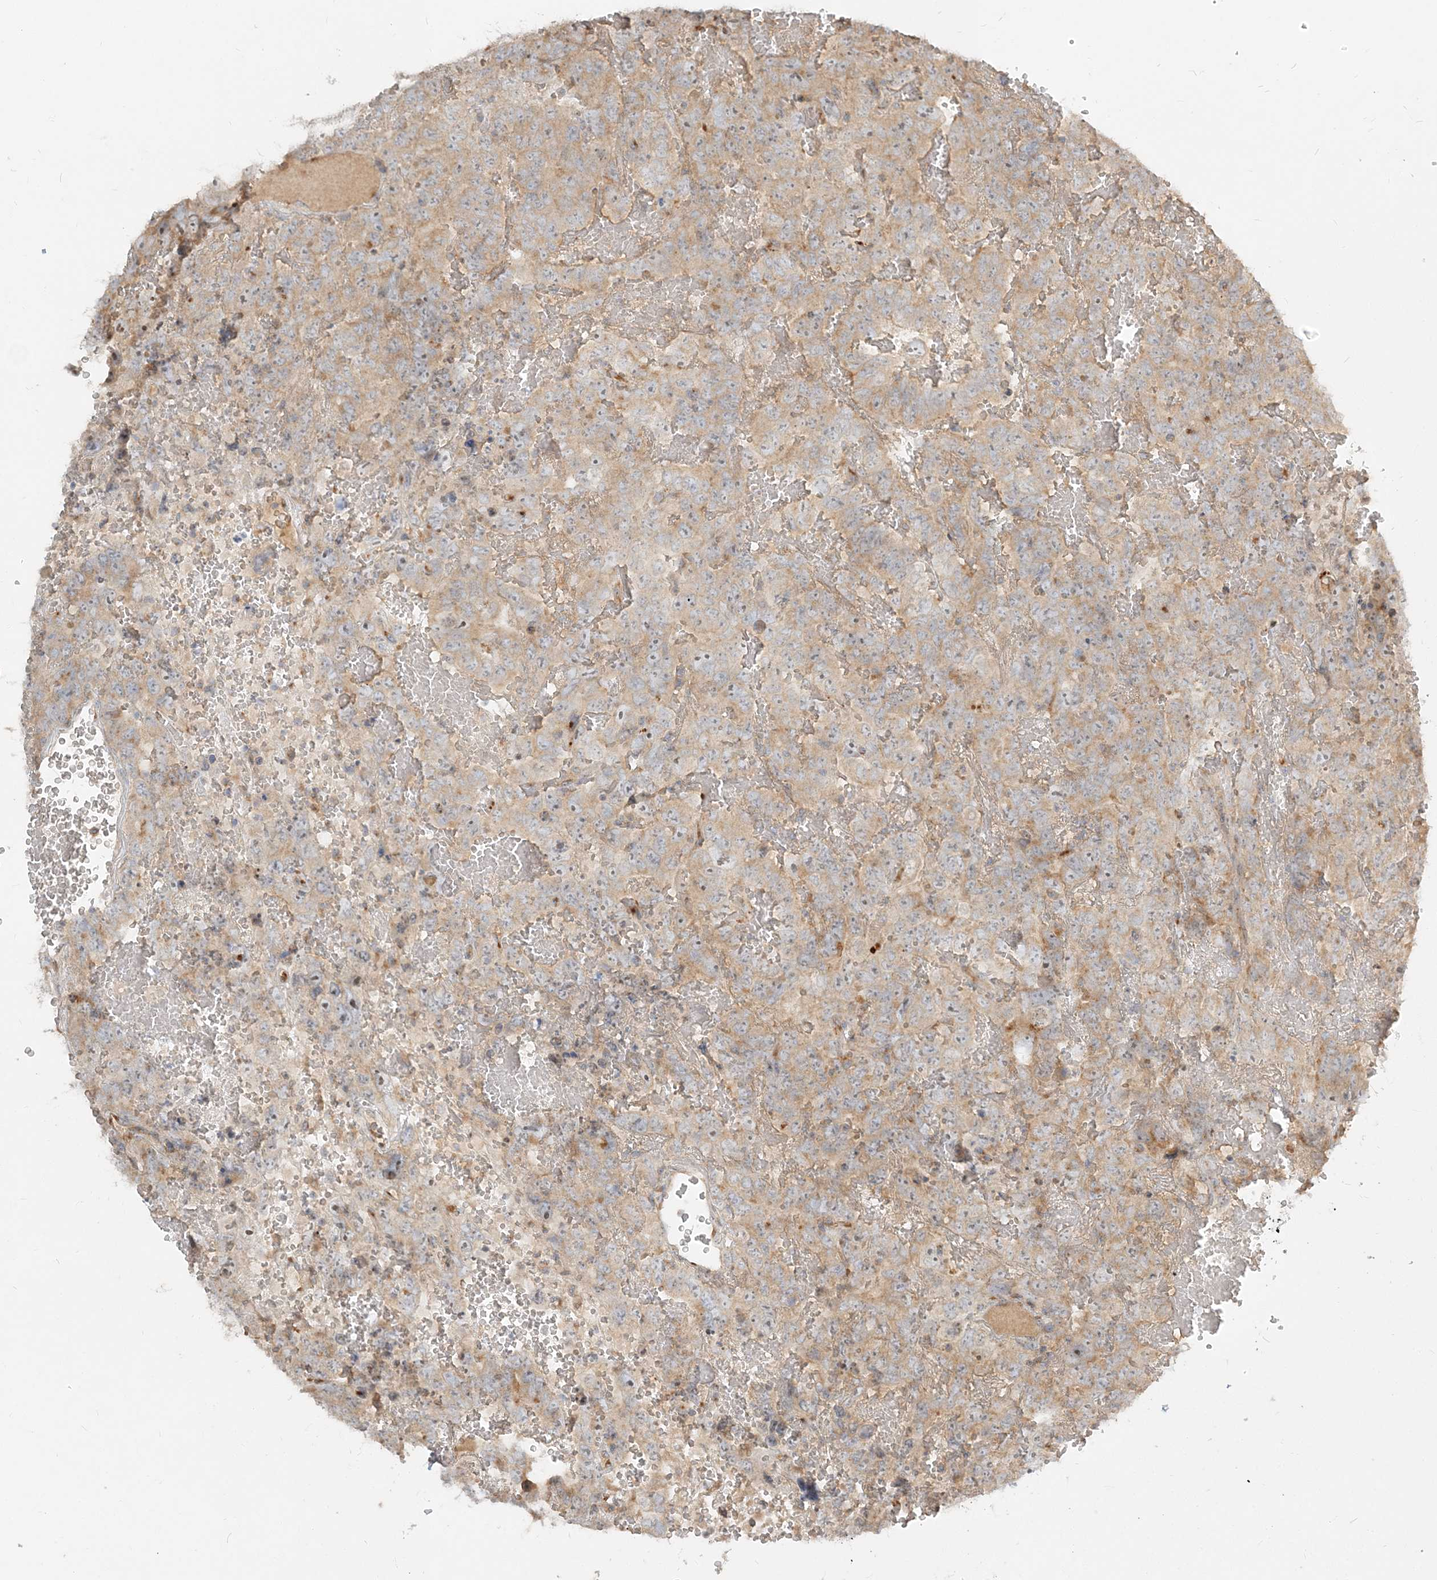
{"staining": {"intensity": "weak", "quantity": "25%-75%", "location": "cytoplasmic/membranous,nuclear"}, "tissue": "testis cancer", "cell_type": "Tumor cells", "image_type": "cancer", "snomed": [{"axis": "morphology", "description": "Carcinoma, Embryonal, NOS"}, {"axis": "topography", "description": "Testis"}], "caption": "Tumor cells exhibit weak cytoplasmic/membranous and nuclear expression in about 25%-75% of cells in testis embryonal carcinoma.", "gene": "AP1AR", "patient": {"sex": "male", "age": 45}}